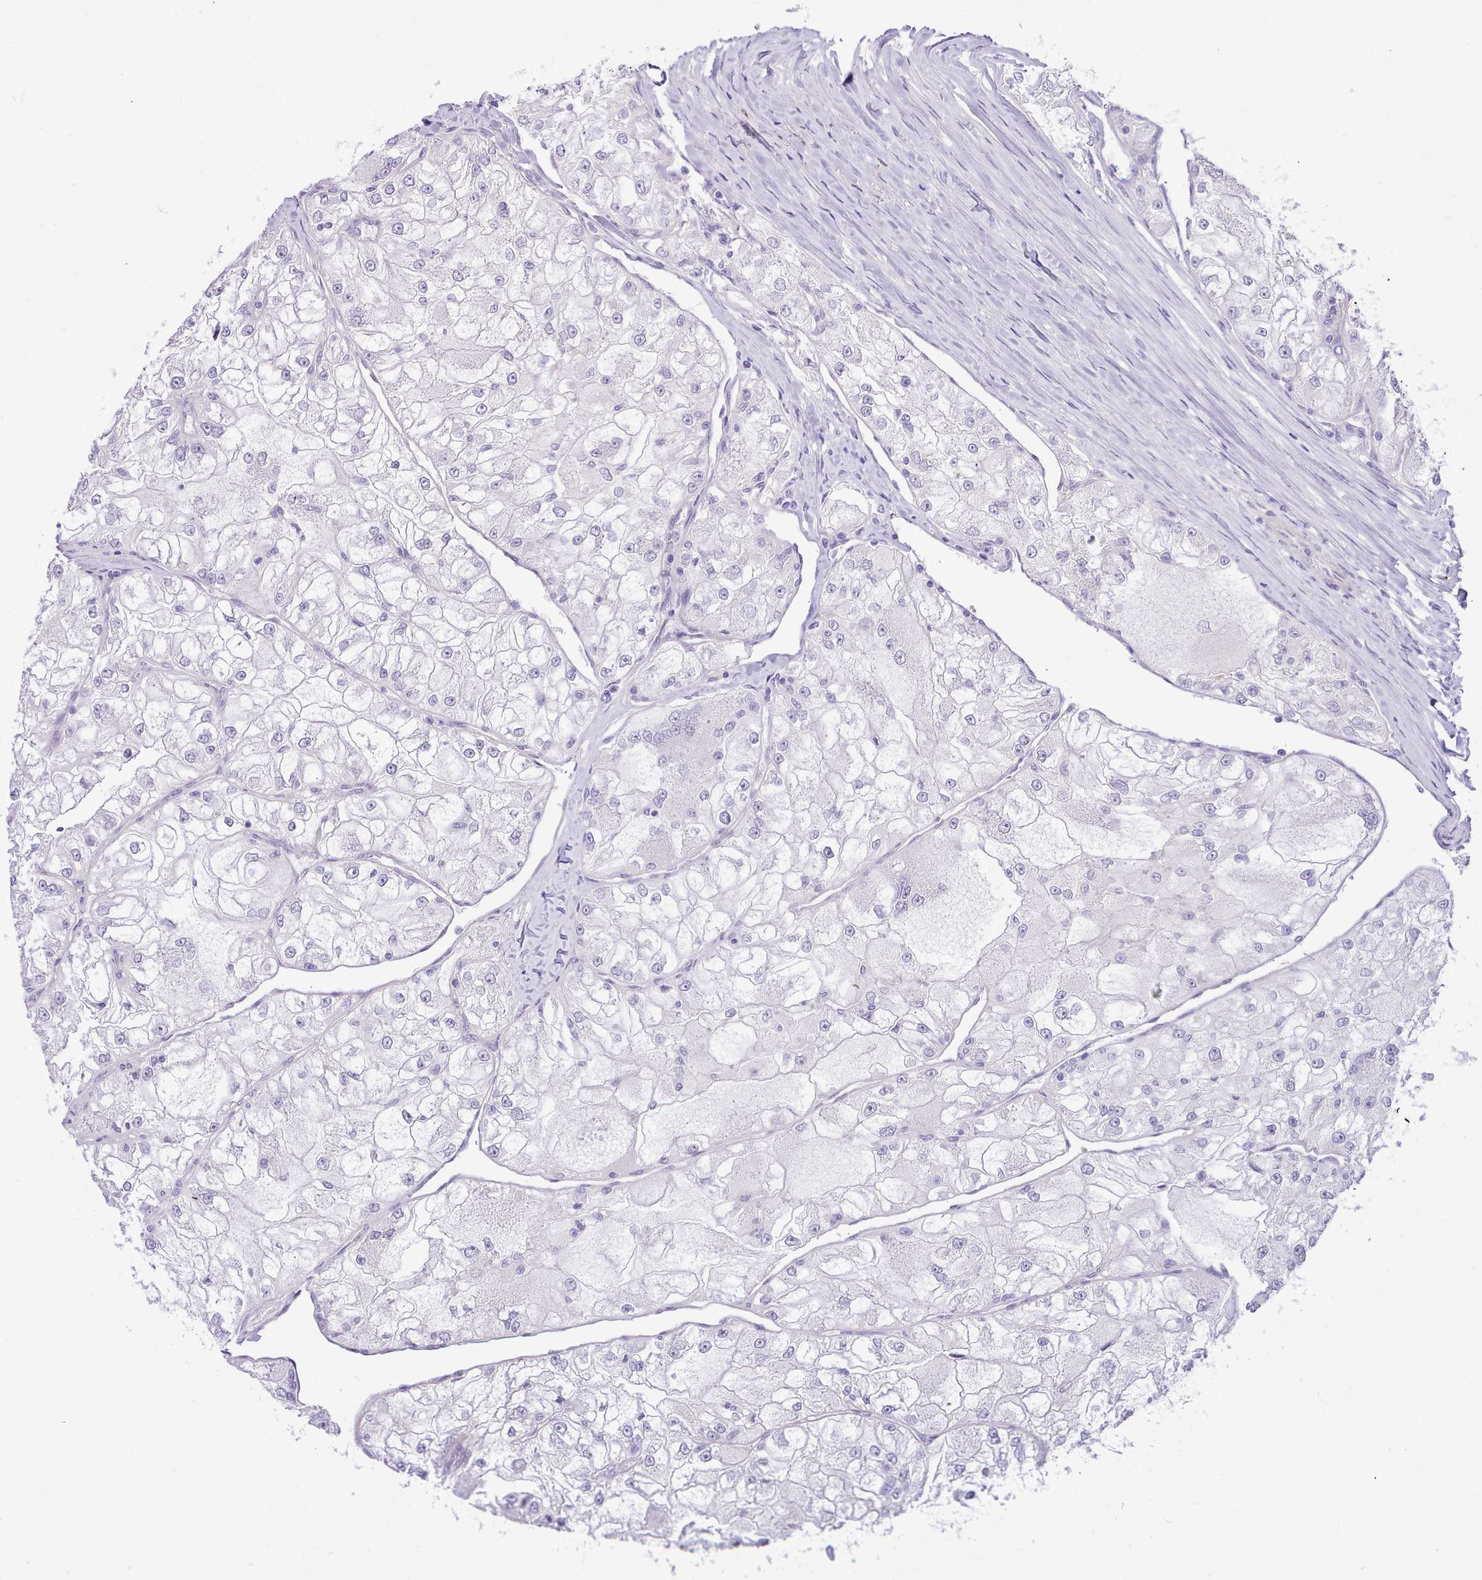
{"staining": {"intensity": "negative", "quantity": "none", "location": "none"}, "tissue": "renal cancer", "cell_type": "Tumor cells", "image_type": "cancer", "snomed": [{"axis": "morphology", "description": "Adenocarcinoma, NOS"}, {"axis": "topography", "description": "Kidney"}], "caption": "IHC photomicrograph of neoplastic tissue: human adenocarcinoma (renal) stained with DAB (3,3'-diaminobenzidine) reveals no significant protein expression in tumor cells.", "gene": "LRRC37A", "patient": {"sex": "female", "age": 72}}